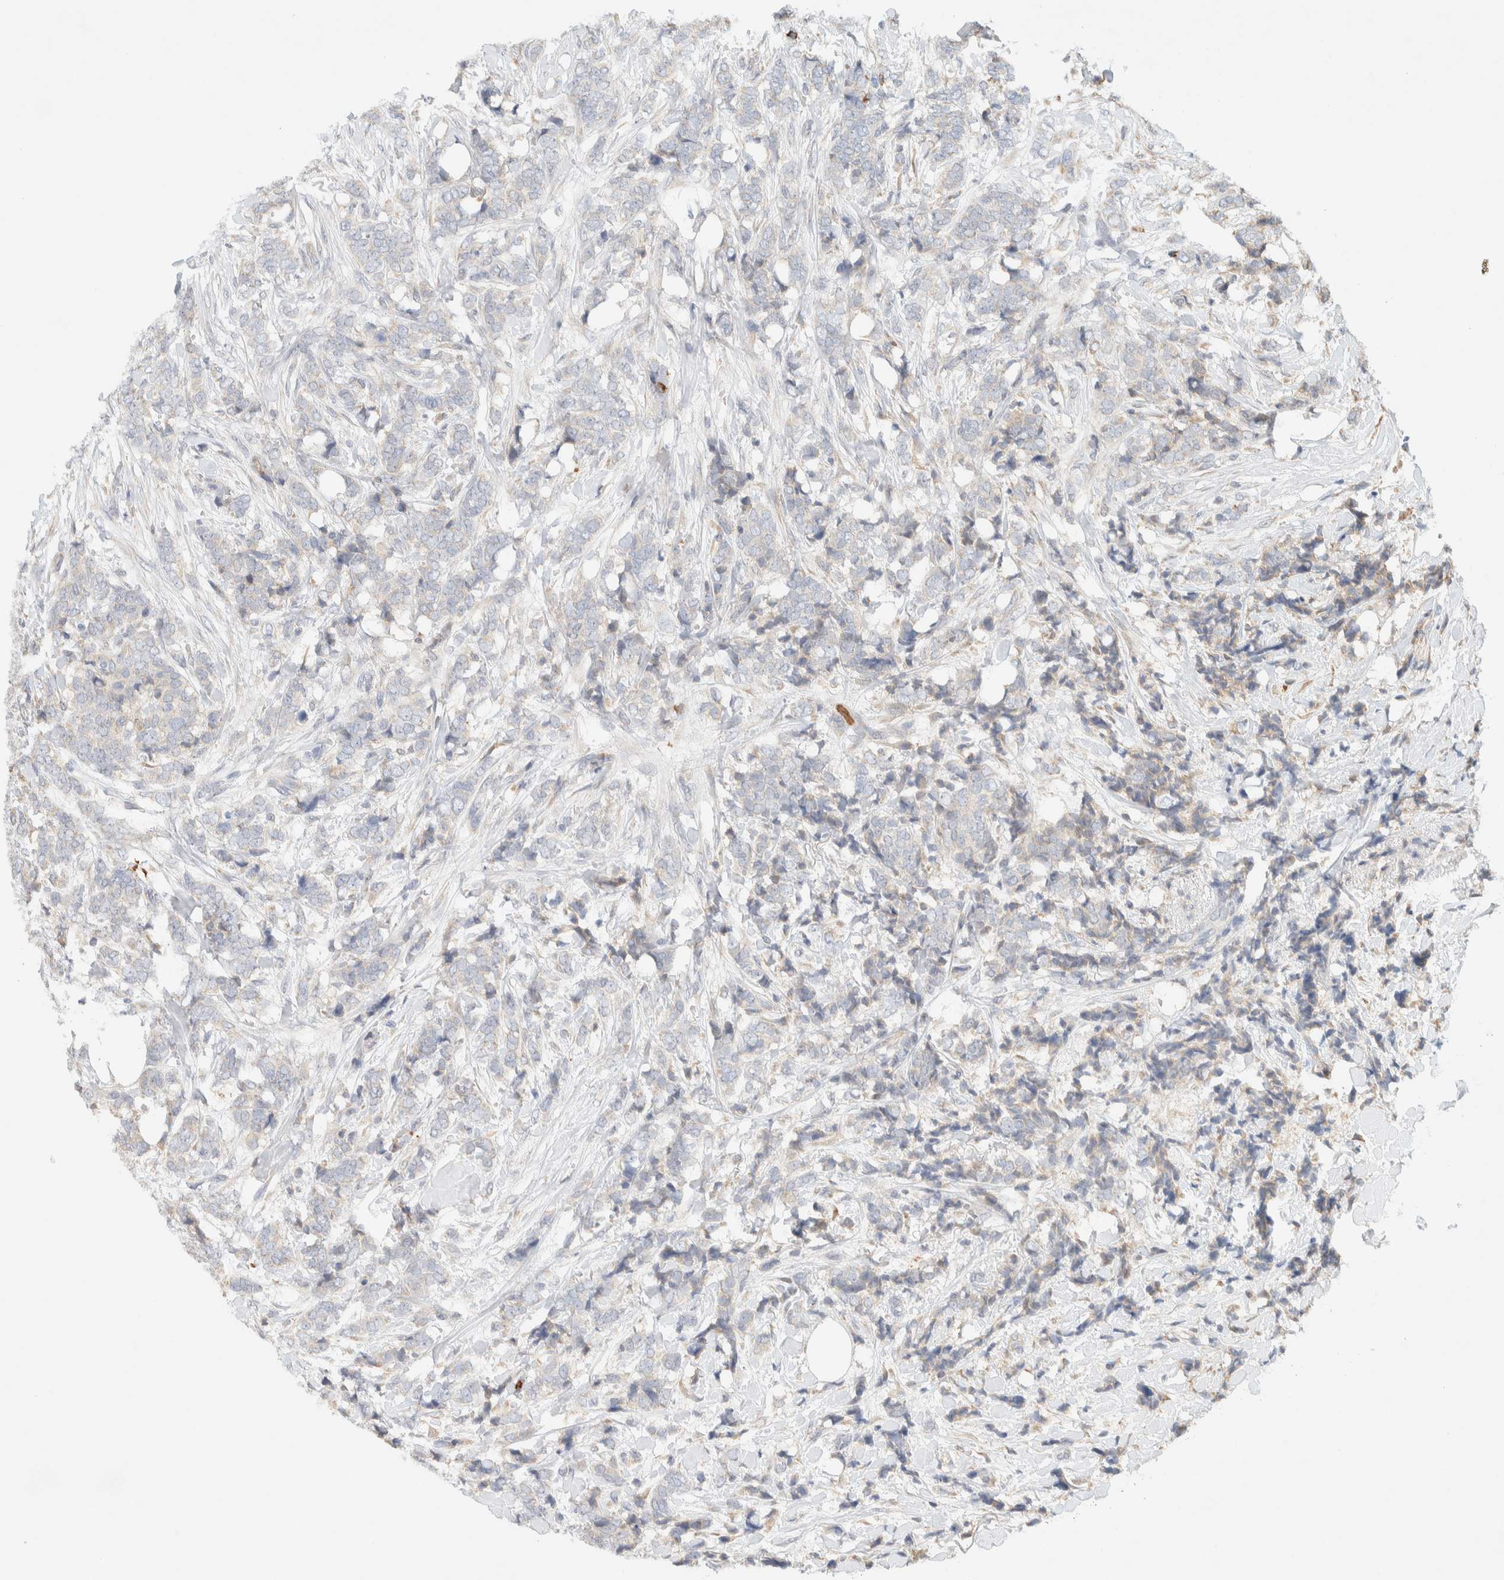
{"staining": {"intensity": "negative", "quantity": "none", "location": "none"}, "tissue": "breast cancer", "cell_type": "Tumor cells", "image_type": "cancer", "snomed": [{"axis": "morphology", "description": "Lobular carcinoma"}, {"axis": "topography", "description": "Skin"}, {"axis": "topography", "description": "Breast"}], "caption": "Tumor cells are negative for protein expression in human breast cancer. Nuclei are stained in blue.", "gene": "TTC3", "patient": {"sex": "female", "age": 46}}